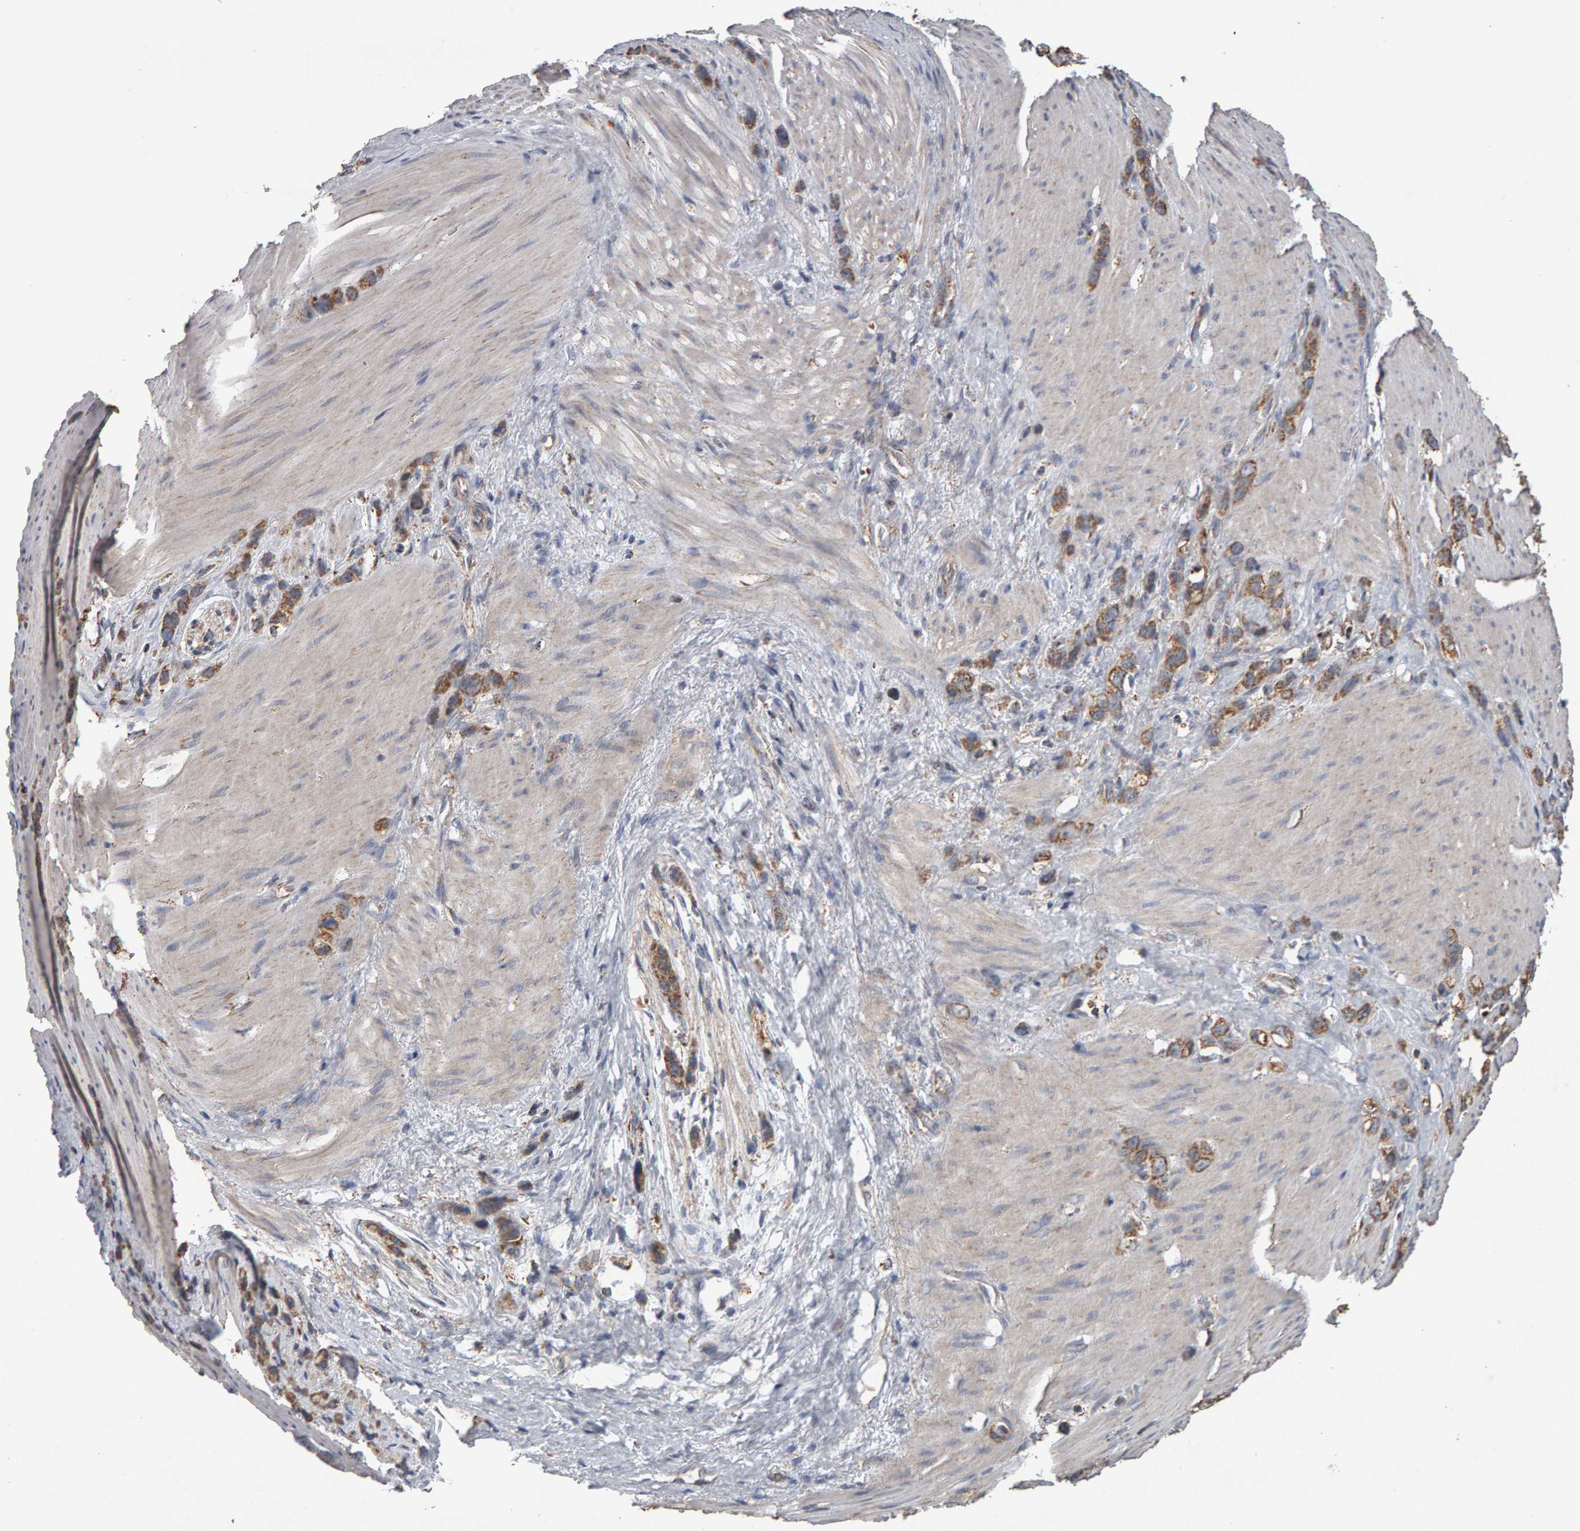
{"staining": {"intensity": "moderate", "quantity": ">75%", "location": "cytoplasmic/membranous"}, "tissue": "stomach cancer", "cell_type": "Tumor cells", "image_type": "cancer", "snomed": [{"axis": "morphology", "description": "Normal tissue, NOS"}, {"axis": "morphology", "description": "Adenocarcinoma, NOS"}, {"axis": "morphology", "description": "Adenocarcinoma, High grade"}, {"axis": "topography", "description": "Stomach, upper"}, {"axis": "topography", "description": "Stomach"}], "caption": "Immunohistochemical staining of human stomach adenocarcinoma (high-grade) displays medium levels of moderate cytoplasmic/membranous positivity in about >75% of tumor cells.", "gene": "TOM1L1", "patient": {"sex": "female", "age": 65}}